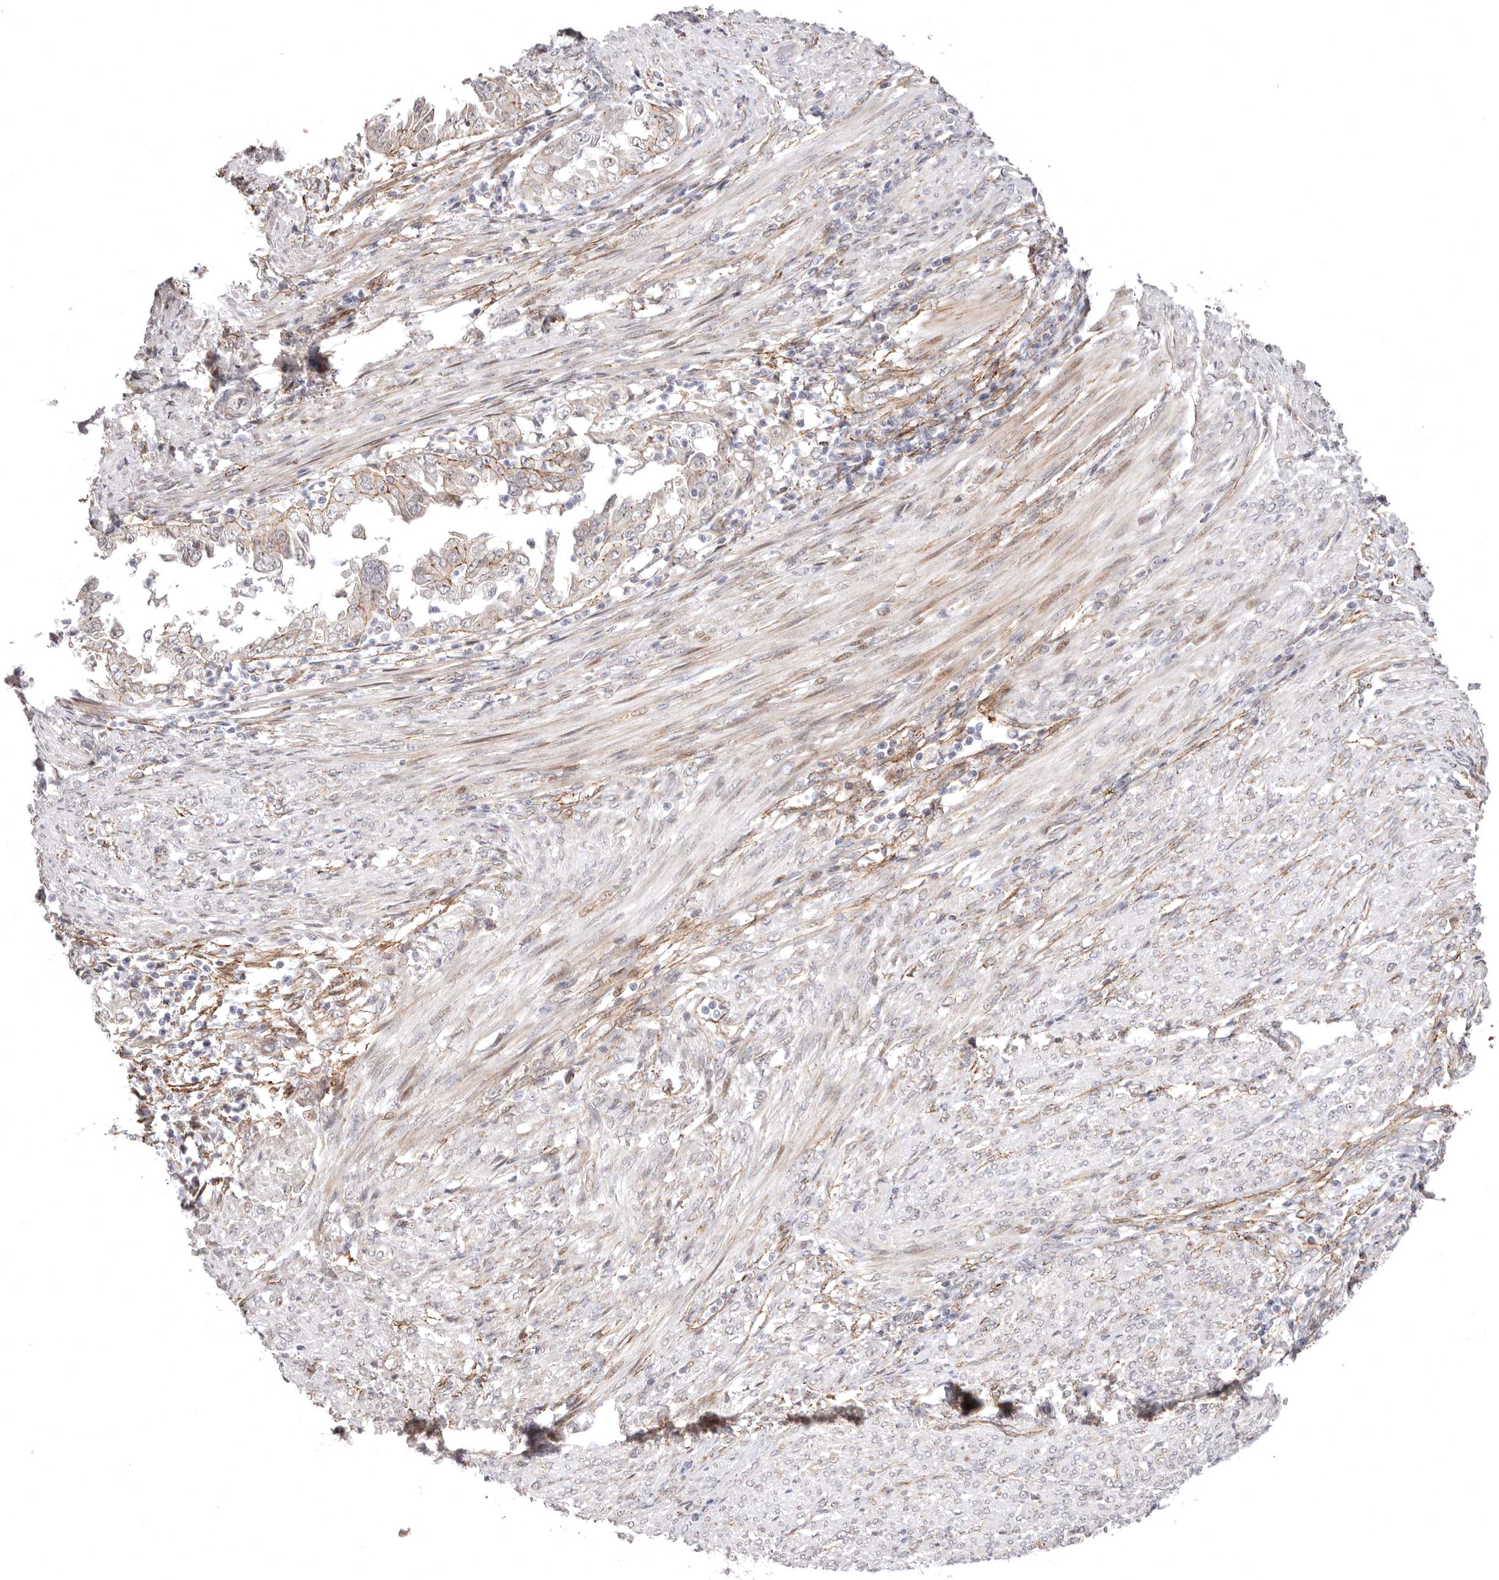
{"staining": {"intensity": "weak", "quantity": "25%-75%", "location": "cytoplasmic/membranous"}, "tissue": "endometrial cancer", "cell_type": "Tumor cells", "image_type": "cancer", "snomed": [{"axis": "morphology", "description": "Adenocarcinoma, NOS"}, {"axis": "topography", "description": "Endometrium"}], "caption": "IHC micrograph of adenocarcinoma (endometrial) stained for a protein (brown), which exhibits low levels of weak cytoplasmic/membranous expression in about 25%-75% of tumor cells.", "gene": "SZT2", "patient": {"sex": "female", "age": 85}}